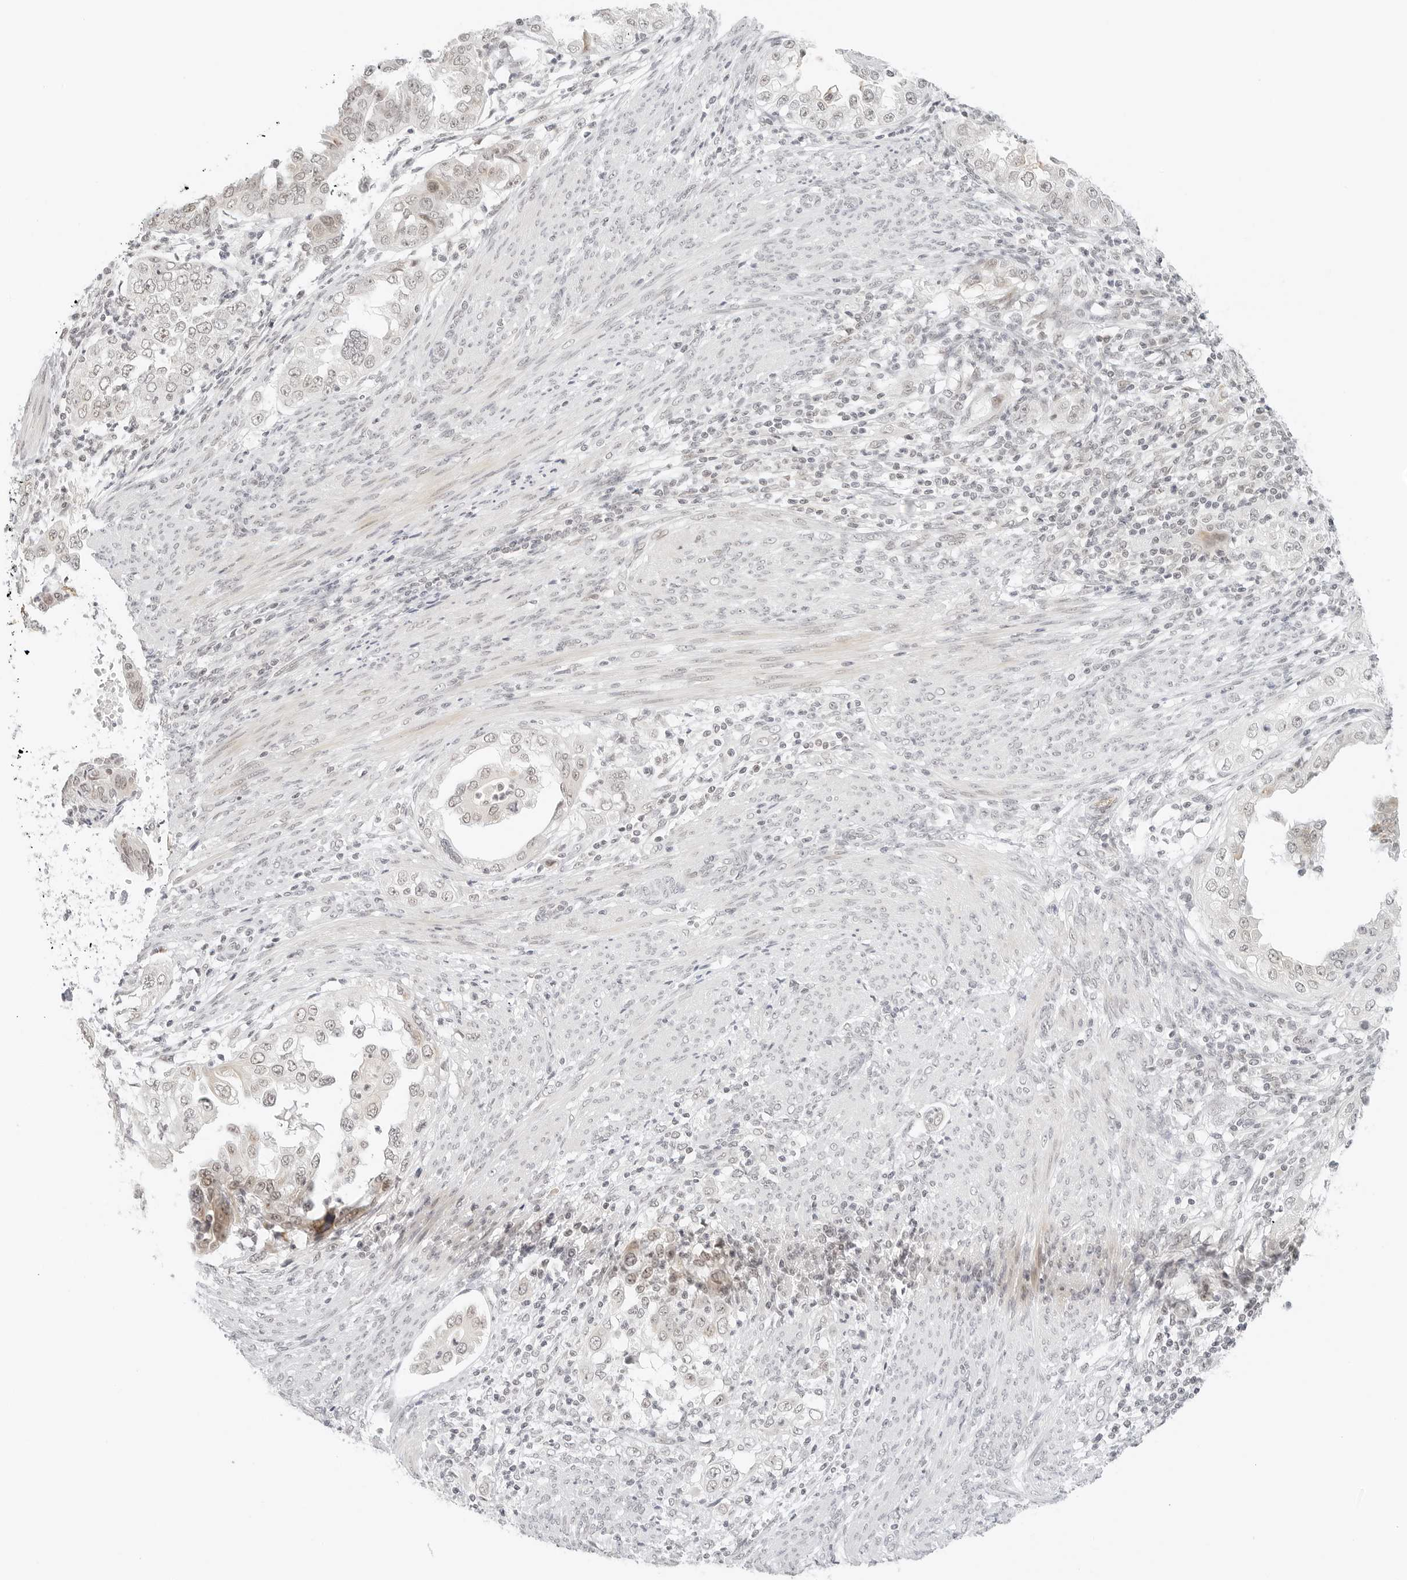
{"staining": {"intensity": "weak", "quantity": "<25%", "location": "nuclear"}, "tissue": "endometrial cancer", "cell_type": "Tumor cells", "image_type": "cancer", "snomed": [{"axis": "morphology", "description": "Adenocarcinoma, NOS"}, {"axis": "topography", "description": "Endometrium"}], "caption": "DAB immunohistochemical staining of human endometrial cancer displays no significant staining in tumor cells.", "gene": "NEO1", "patient": {"sex": "female", "age": 85}}